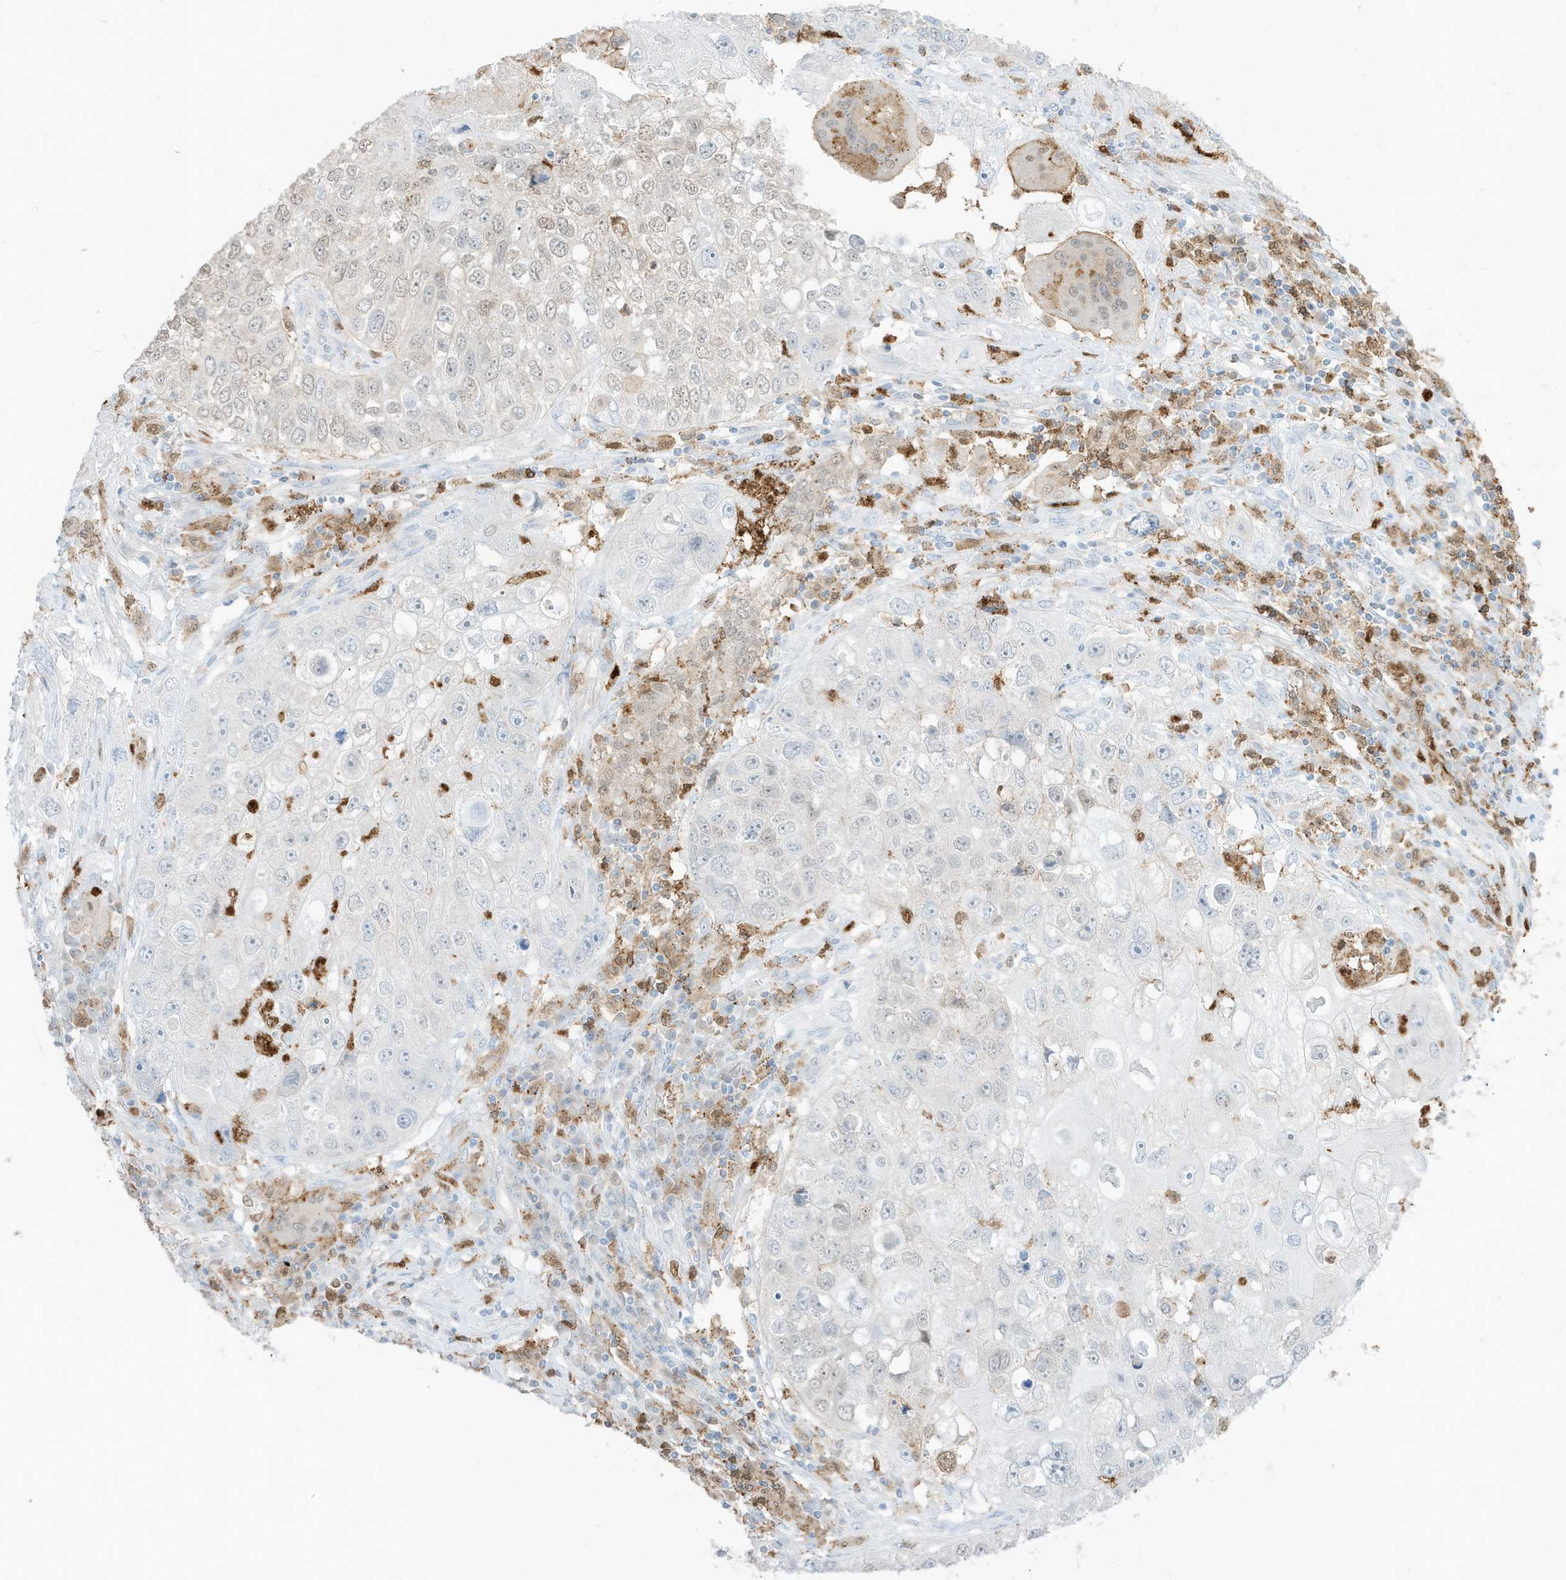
{"staining": {"intensity": "negative", "quantity": "none", "location": "none"}, "tissue": "lung cancer", "cell_type": "Tumor cells", "image_type": "cancer", "snomed": [{"axis": "morphology", "description": "Squamous cell carcinoma, NOS"}, {"axis": "topography", "description": "Lung"}], "caption": "A histopathology image of human lung cancer (squamous cell carcinoma) is negative for staining in tumor cells.", "gene": "GCA", "patient": {"sex": "male", "age": 61}}